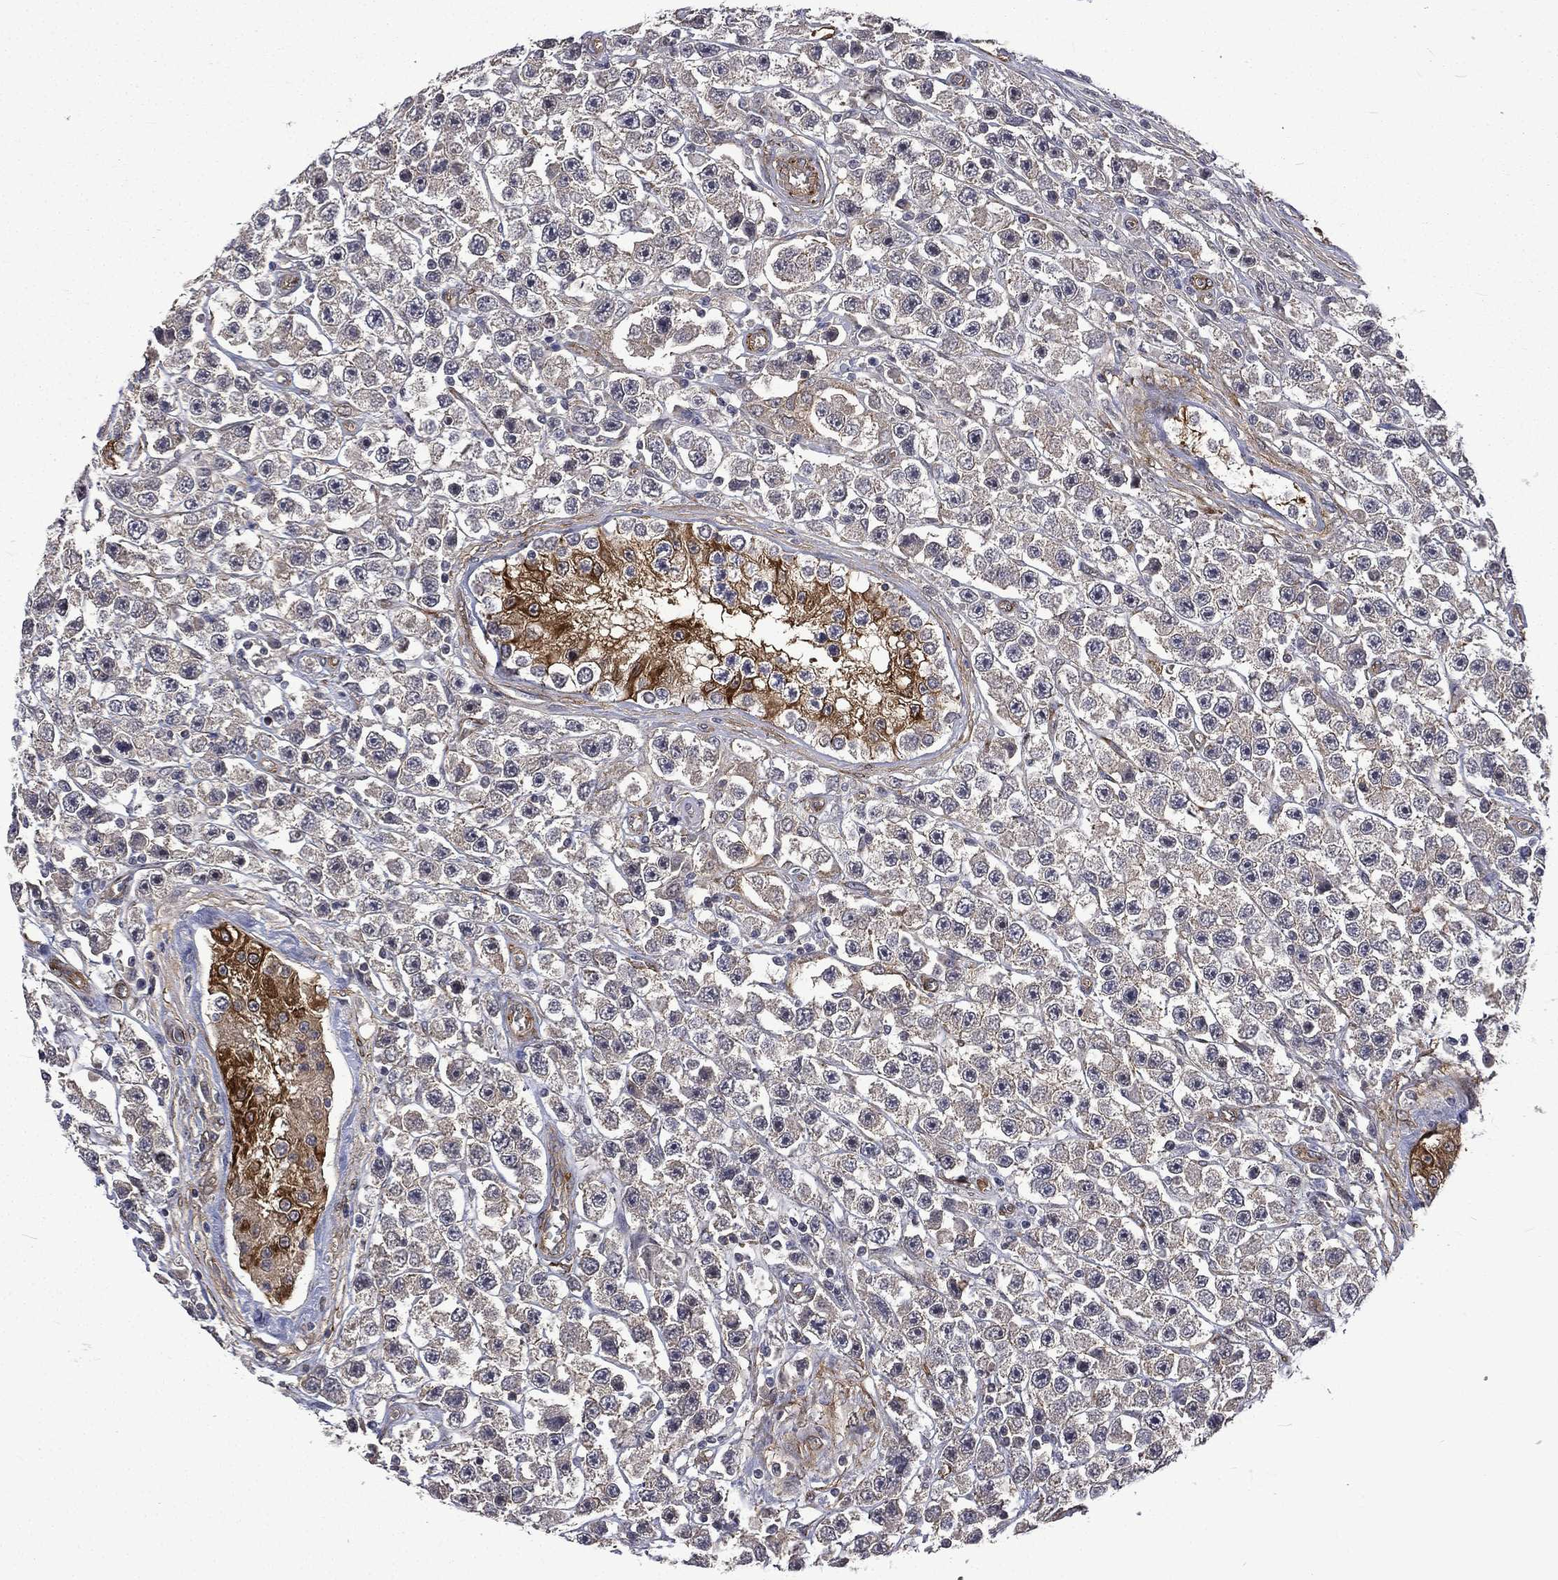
{"staining": {"intensity": "weak", "quantity": "<25%", "location": "cytoplasmic/membranous"}, "tissue": "testis cancer", "cell_type": "Tumor cells", "image_type": "cancer", "snomed": [{"axis": "morphology", "description": "Seminoma, NOS"}, {"axis": "topography", "description": "Testis"}], "caption": "This is a micrograph of immunohistochemistry staining of testis cancer (seminoma), which shows no expression in tumor cells. (Stains: DAB IHC with hematoxylin counter stain, Microscopy: brightfield microscopy at high magnification).", "gene": "PPFIBP1", "patient": {"sex": "male", "age": 45}}